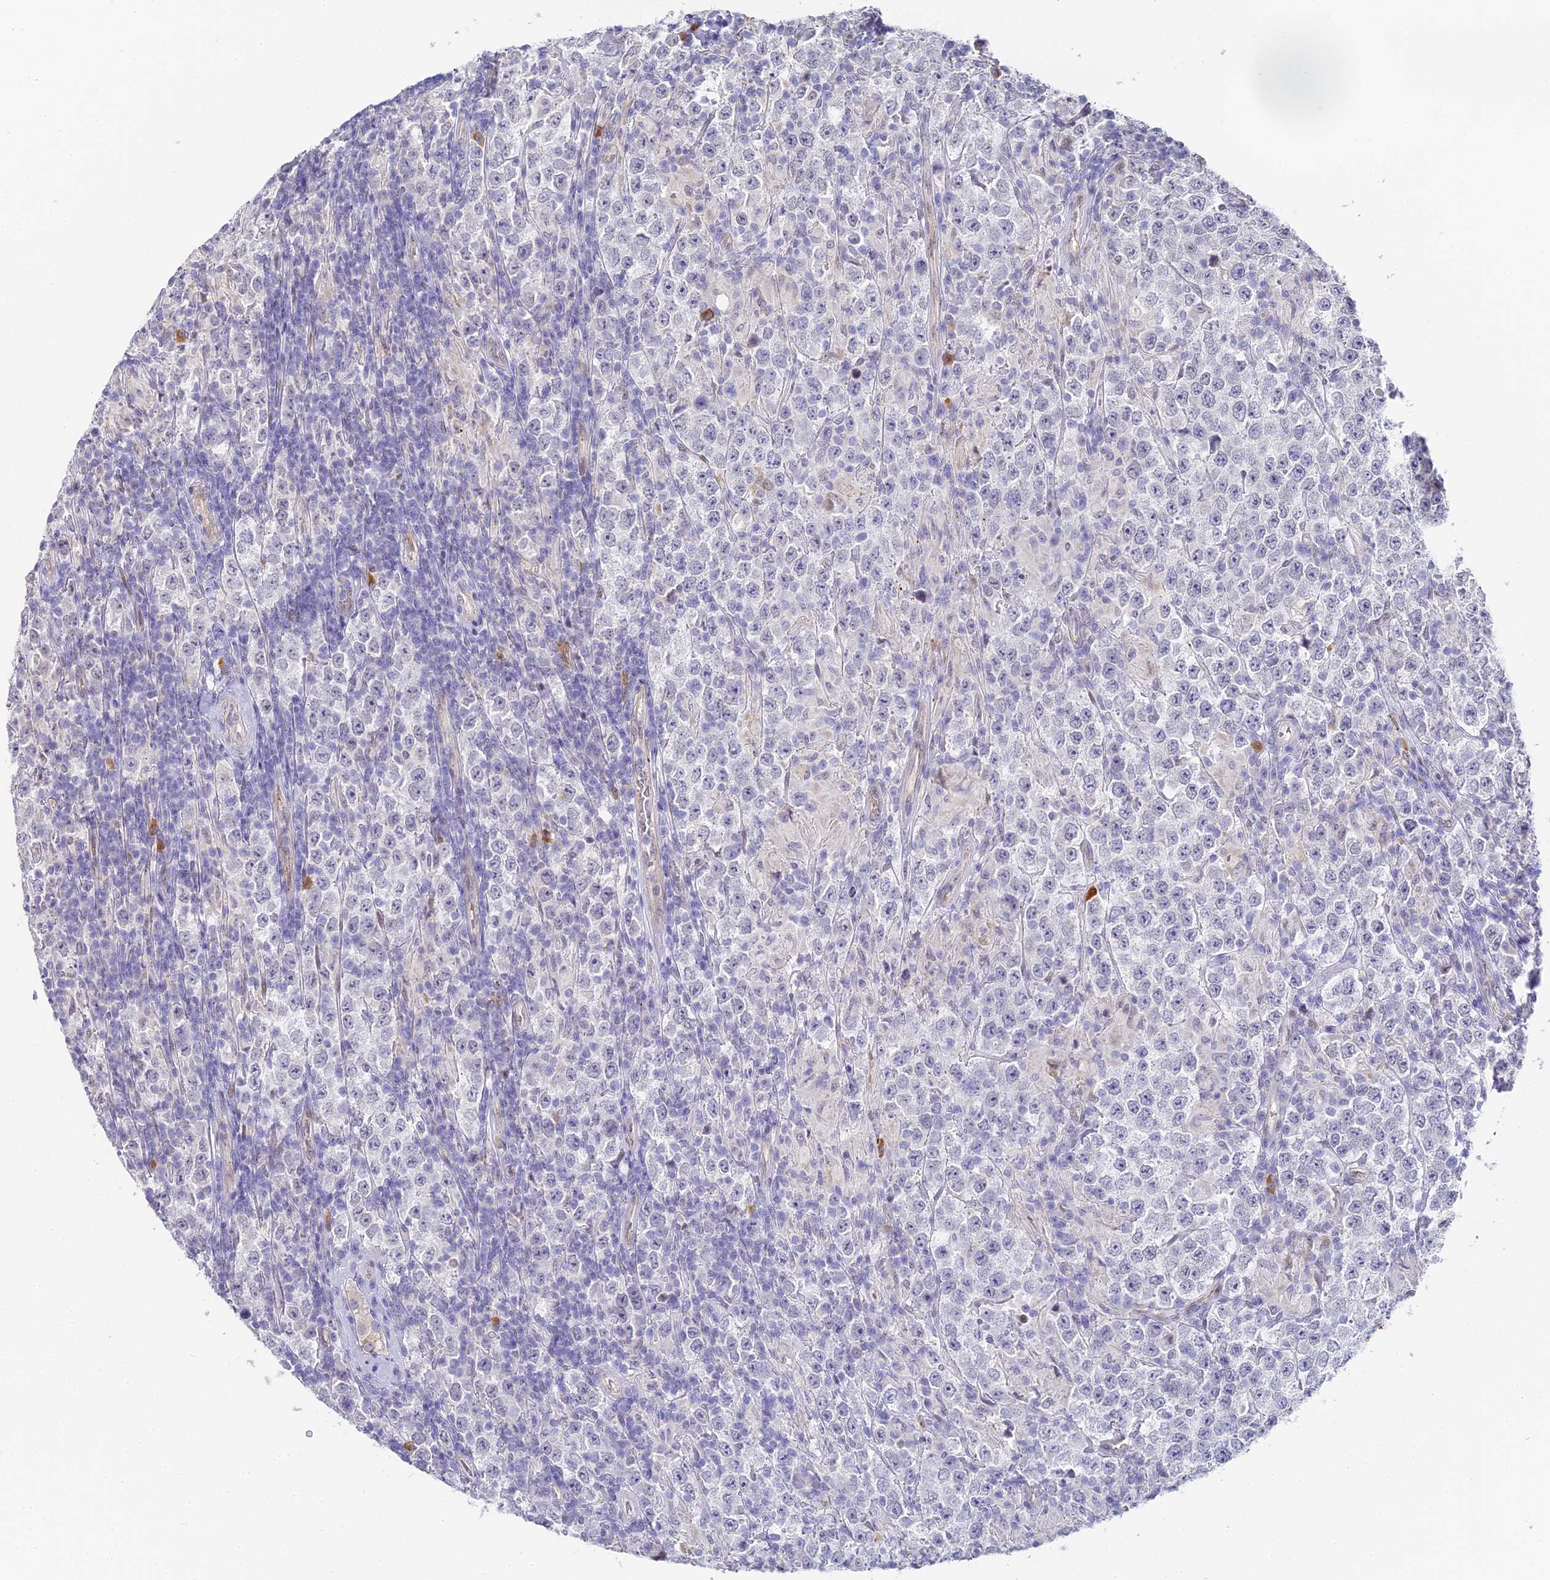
{"staining": {"intensity": "negative", "quantity": "none", "location": "none"}, "tissue": "testis cancer", "cell_type": "Tumor cells", "image_type": "cancer", "snomed": [{"axis": "morphology", "description": "Normal tissue, NOS"}, {"axis": "morphology", "description": "Urothelial carcinoma, High grade"}, {"axis": "morphology", "description": "Seminoma, NOS"}, {"axis": "morphology", "description": "Carcinoma, Embryonal, NOS"}, {"axis": "topography", "description": "Urinary bladder"}, {"axis": "topography", "description": "Testis"}], "caption": "Immunohistochemical staining of human testis cancer displays no significant positivity in tumor cells.", "gene": "GJA1", "patient": {"sex": "male", "age": 41}}